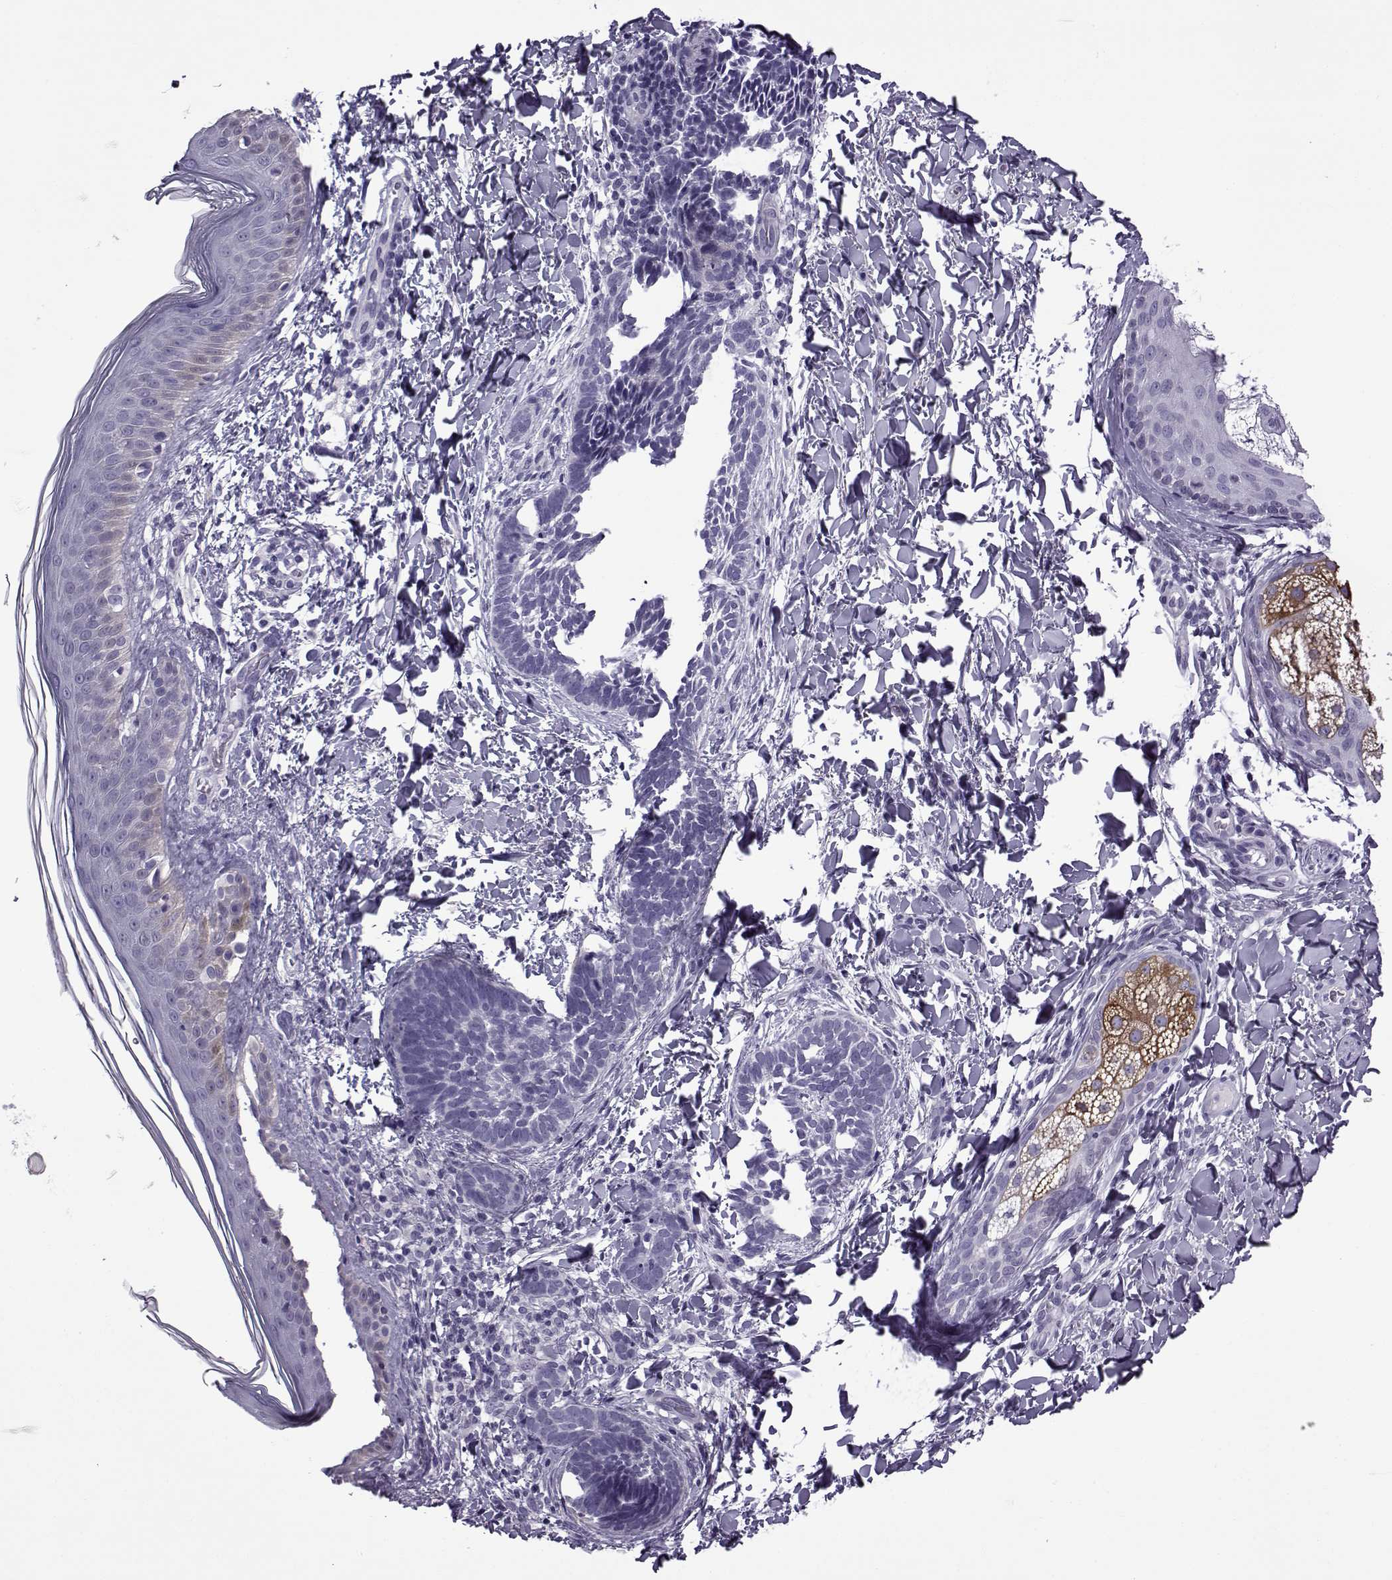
{"staining": {"intensity": "negative", "quantity": "none", "location": "none"}, "tissue": "skin cancer", "cell_type": "Tumor cells", "image_type": "cancer", "snomed": [{"axis": "morphology", "description": "Normal tissue, NOS"}, {"axis": "morphology", "description": "Basal cell carcinoma"}, {"axis": "topography", "description": "Skin"}], "caption": "Immunohistochemical staining of human skin cancer demonstrates no significant staining in tumor cells.", "gene": "OIP5", "patient": {"sex": "male", "age": 46}}